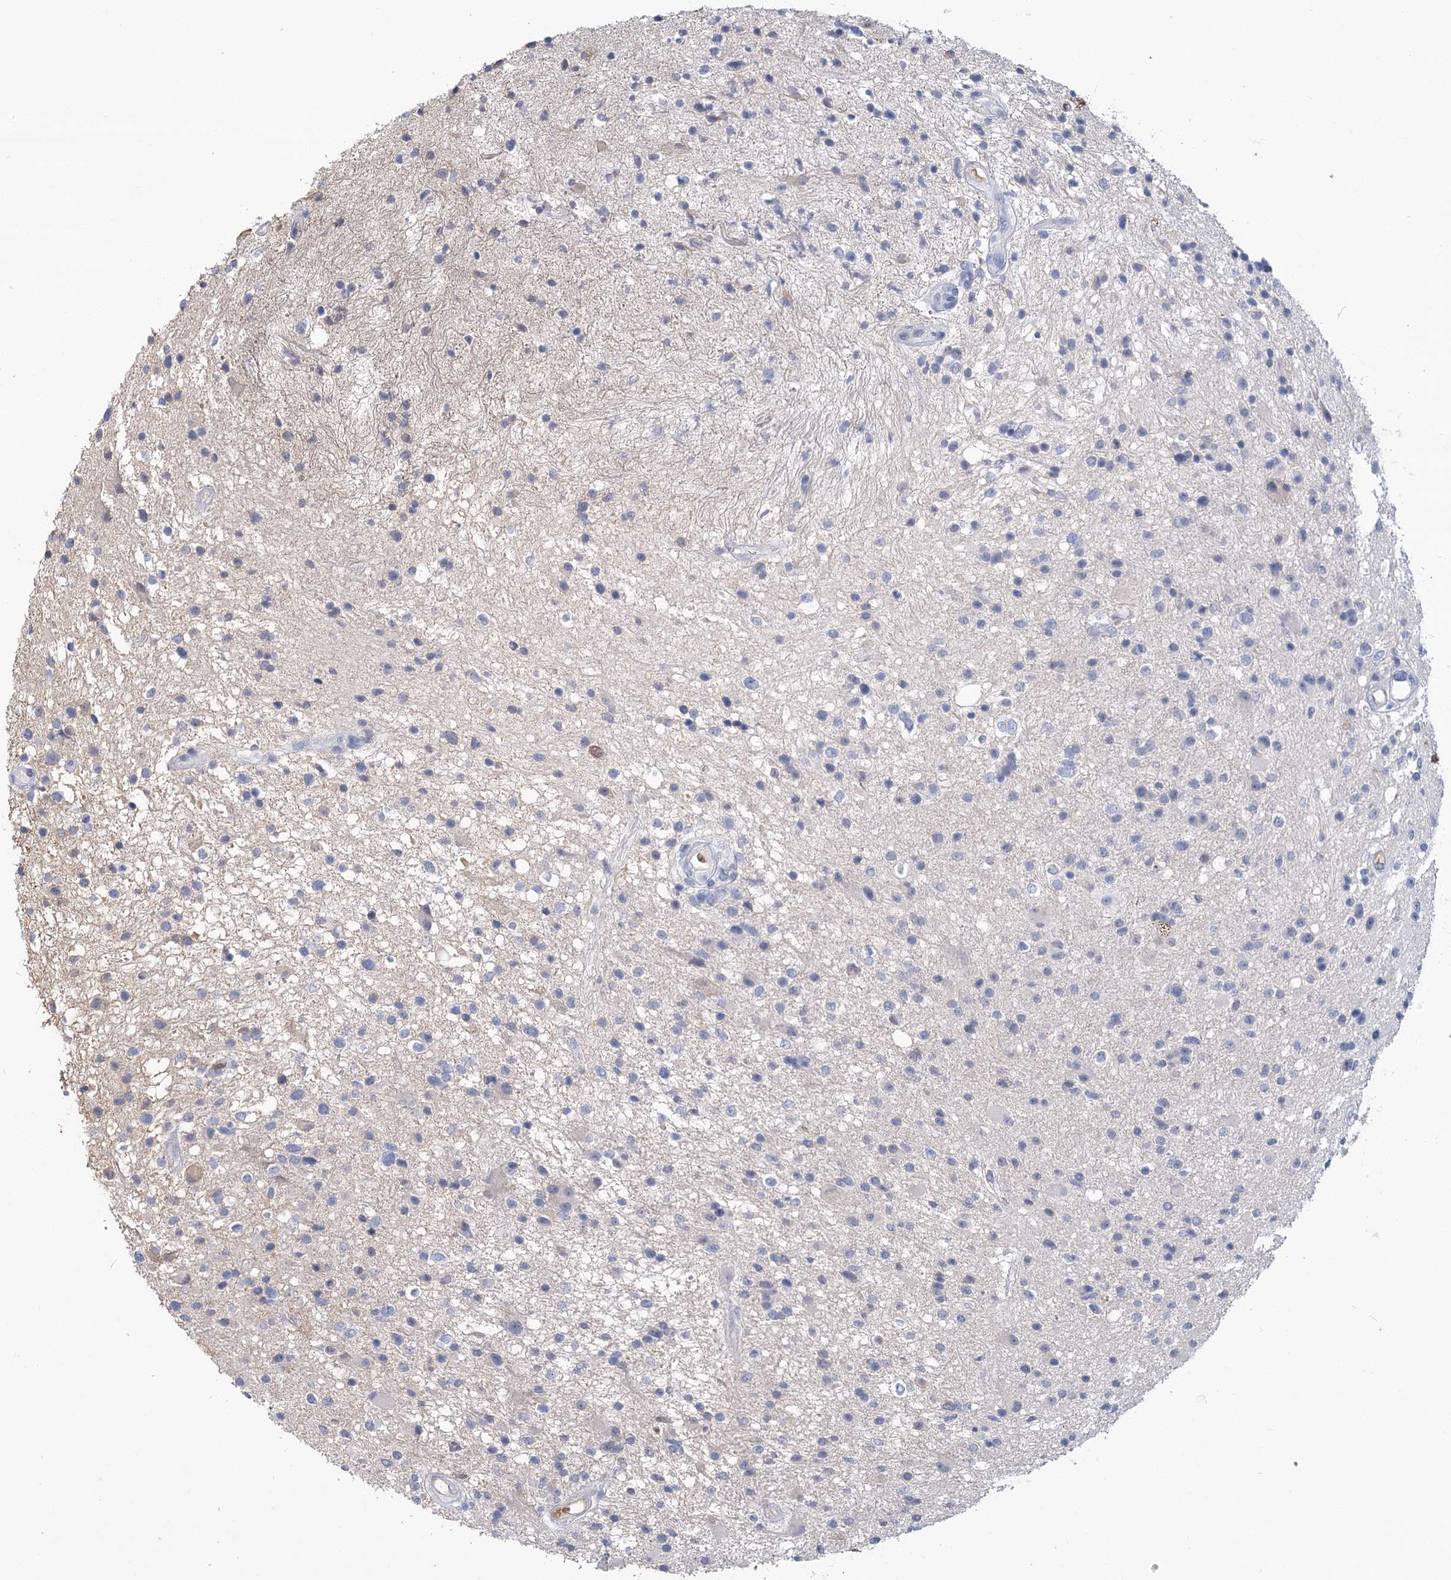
{"staining": {"intensity": "negative", "quantity": "none", "location": "none"}, "tissue": "glioma", "cell_type": "Tumor cells", "image_type": "cancer", "snomed": [{"axis": "morphology", "description": "Glioma, malignant, High grade"}, {"axis": "topography", "description": "Brain"}], "caption": "Immunohistochemistry image of glioma stained for a protein (brown), which demonstrates no expression in tumor cells.", "gene": "HBA1", "patient": {"sex": "male", "age": 33}}